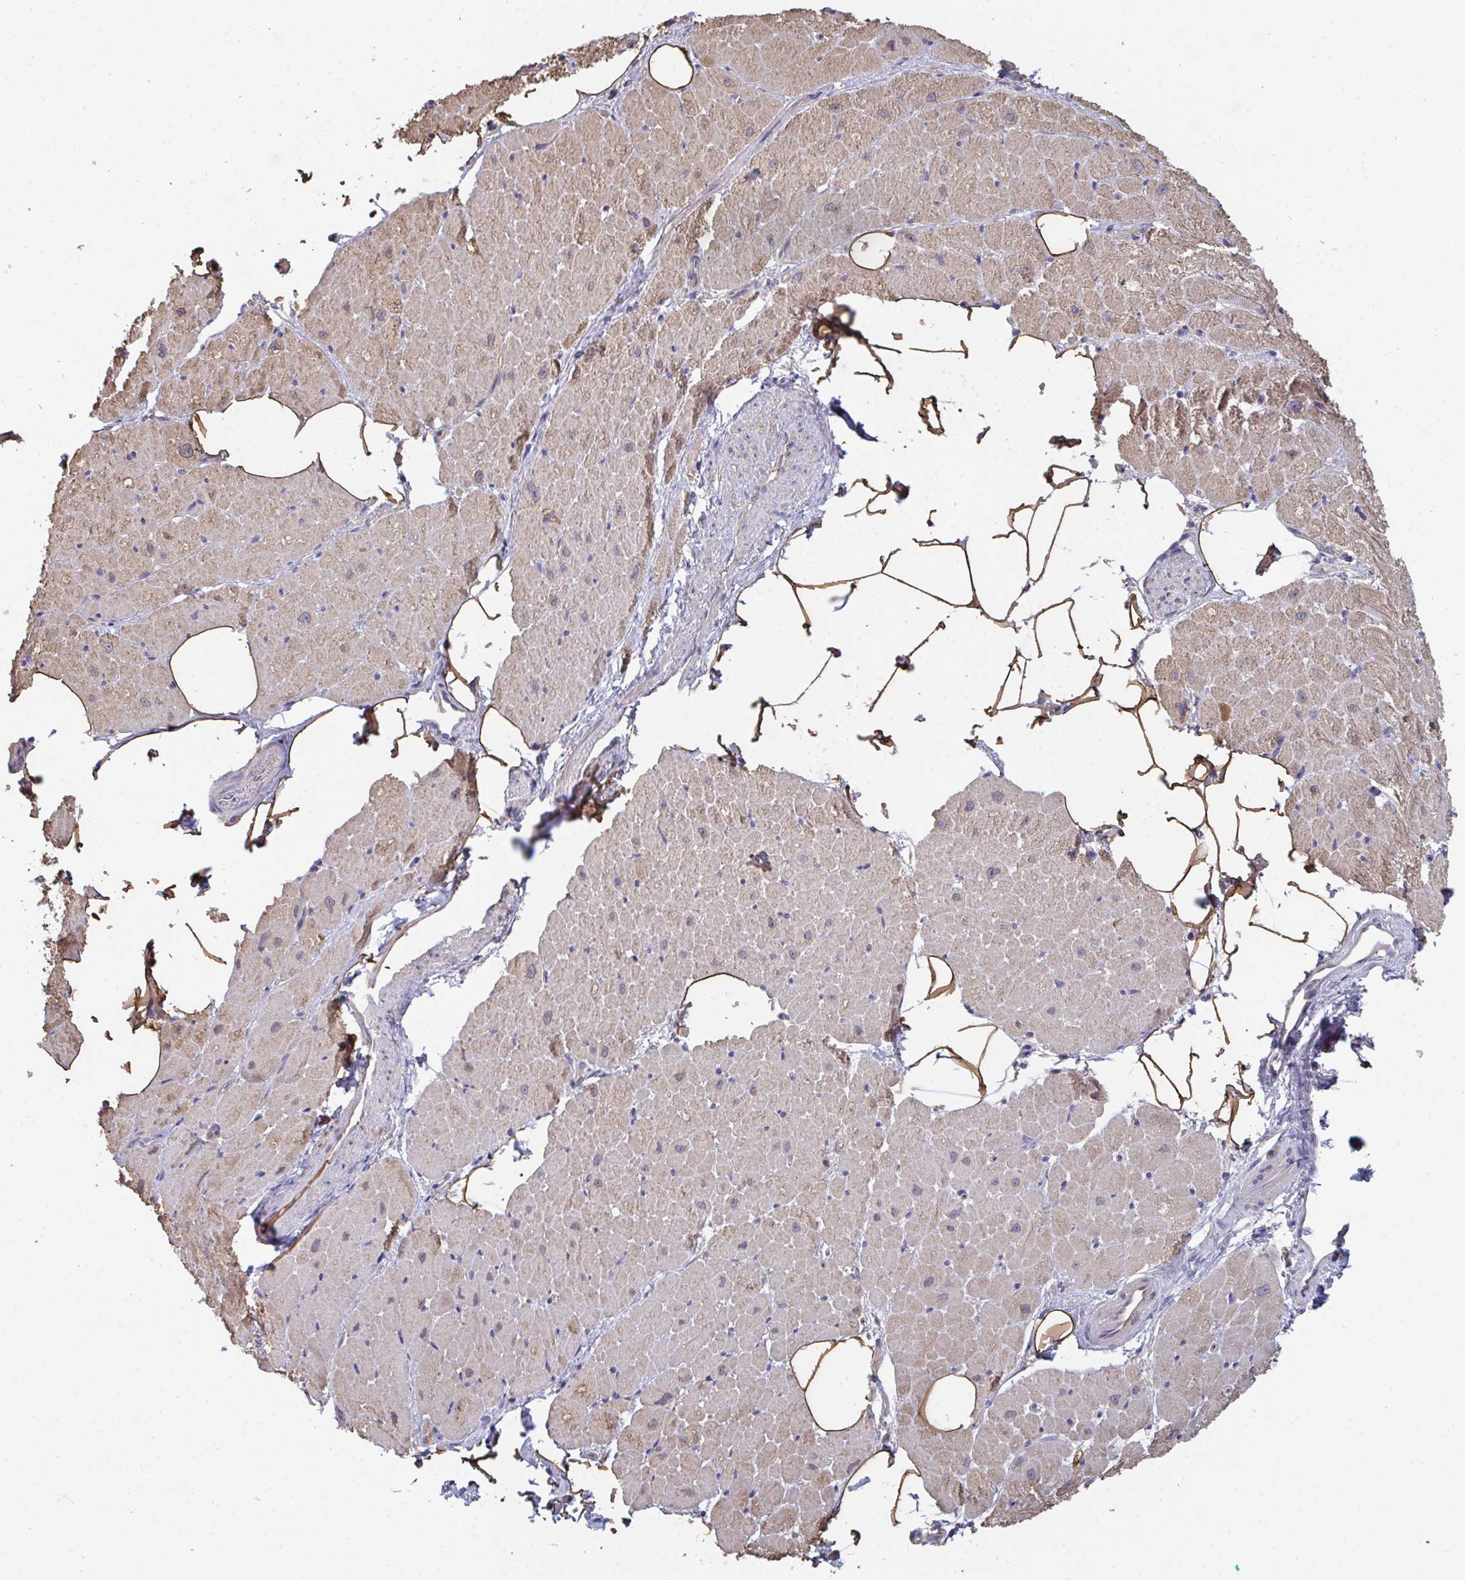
{"staining": {"intensity": "weak", "quantity": ">75%", "location": "cytoplasmic/membranous"}, "tissue": "heart muscle", "cell_type": "Cardiomyocytes", "image_type": "normal", "snomed": [{"axis": "morphology", "description": "Normal tissue, NOS"}, {"axis": "topography", "description": "Heart"}], "caption": "Heart muscle stained with a brown dye reveals weak cytoplasmic/membranous positive staining in about >75% of cardiomyocytes.", "gene": "TTC9C", "patient": {"sex": "male", "age": 62}}